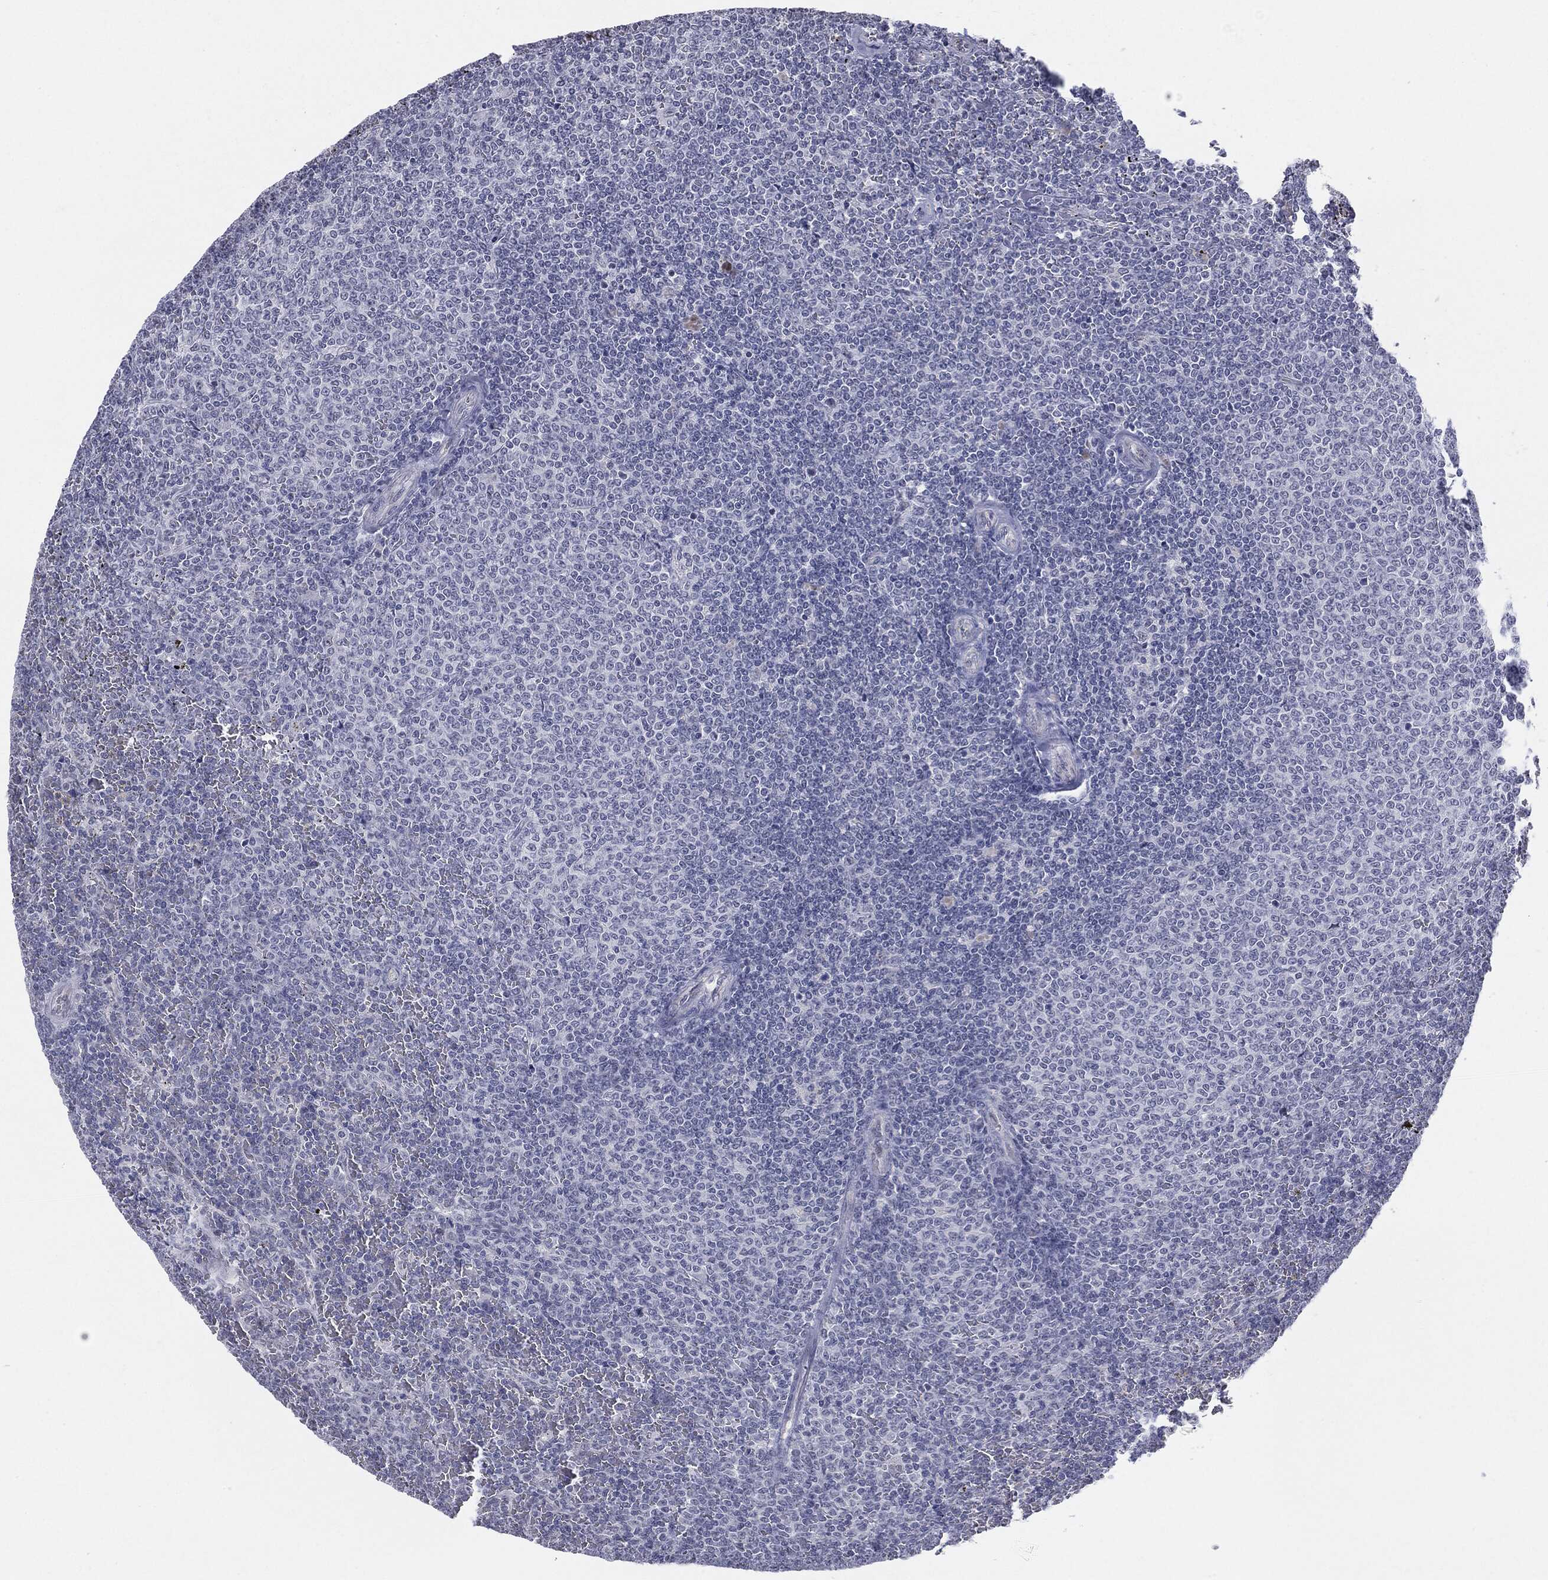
{"staining": {"intensity": "negative", "quantity": "none", "location": "none"}, "tissue": "lymphoma", "cell_type": "Tumor cells", "image_type": "cancer", "snomed": [{"axis": "morphology", "description": "Malignant lymphoma, non-Hodgkin's type, Low grade"}, {"axis": "topography", "description": "Spleen"}], "caption": "This is an immunohistochemistry (IHC) photomicrograph of malignant lymphoma, non-Hodgkin's type (low-grade). There is no expression in tumor cells.", "gene": "SLC5A5", "patient": {"sex": "female", "age": 77}}